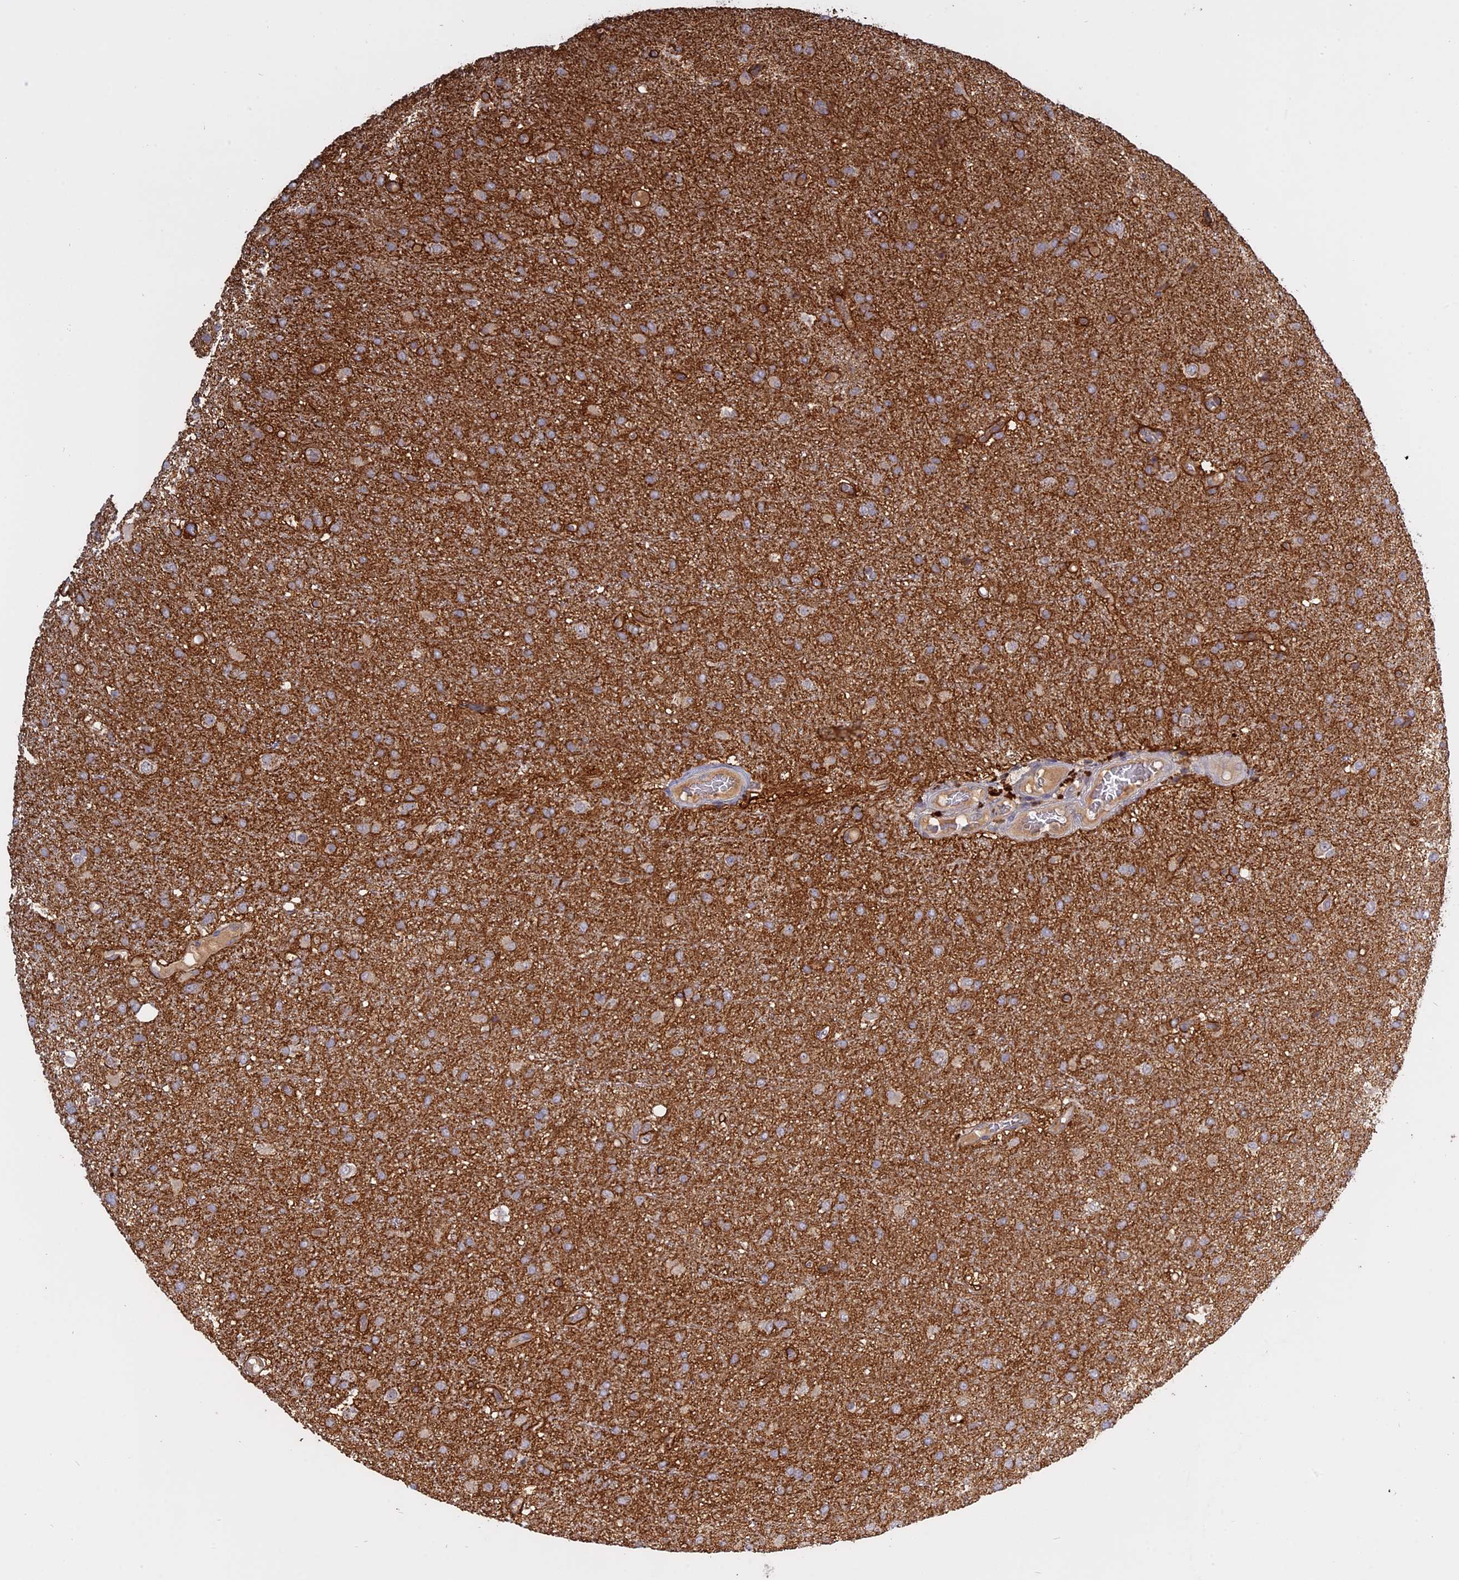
{"staining": {"intensity": "moderate", "quantity": "25%-75%", "location": "cytoplasmic/membranous"}, "tissue": "glioma", "cell_type": "Tumor cells", "image_type": "cancer", "snomed": [{"axis": "morphology", "description": "Glioma, malignant, High grade"}, {"axis": "topography", "description": "Brain"}], "caption": "A micrograph of human glioma stained for a protein reveals moderate cytoplasmic/membranous brown staining in tumor cells. The protein of interest is stained brown, and the nuclei are stained in blue (DAB IHC with brightfield microscopy, high magnification).", "gene": "TMEM208", "patient": {"sex": "female", "age": 74}}